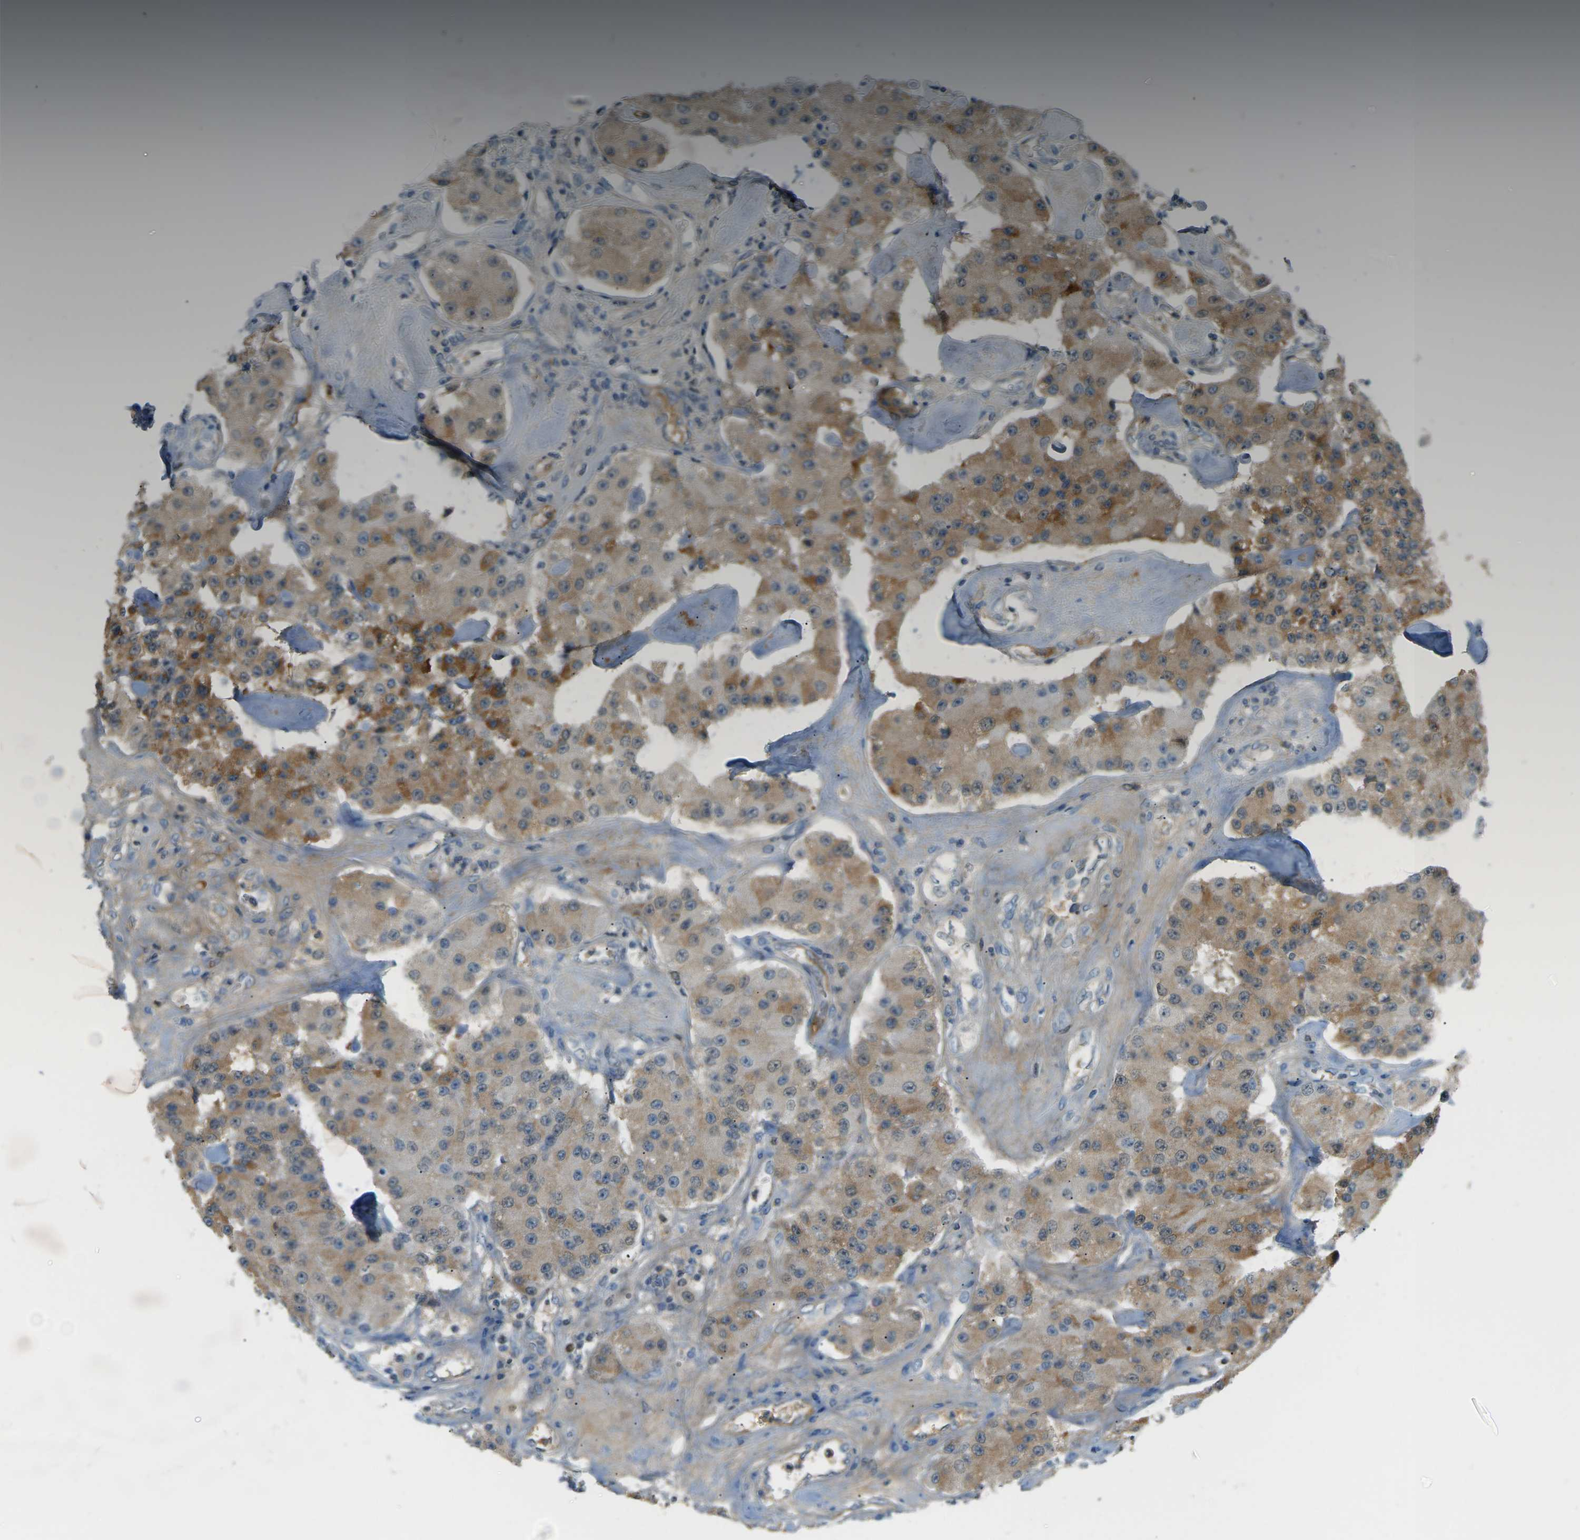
{"staining": {"intensity": "moderate", "quantity": ">75%", "location": "cytoplasmic/membranous"}, "tissue": "carcinoid", "cell_type": "Tumor cells", "image_type": "cancer", "snomed": [{"axis": "morphology", "description": "Carcinoid, malignant, NOS"}, {"axis": "topography", "description": "Pancreas"}], "caption": "Immunohistochemistry photomicrograph of human carcinoid stained for a protein (brown), which demonstrates medium levels of moderate cytoplasmic/membranous staining in approximately >75% of tumor cells.", "gene": "CFI", "patient": {"sex": "male", "age": 41}}